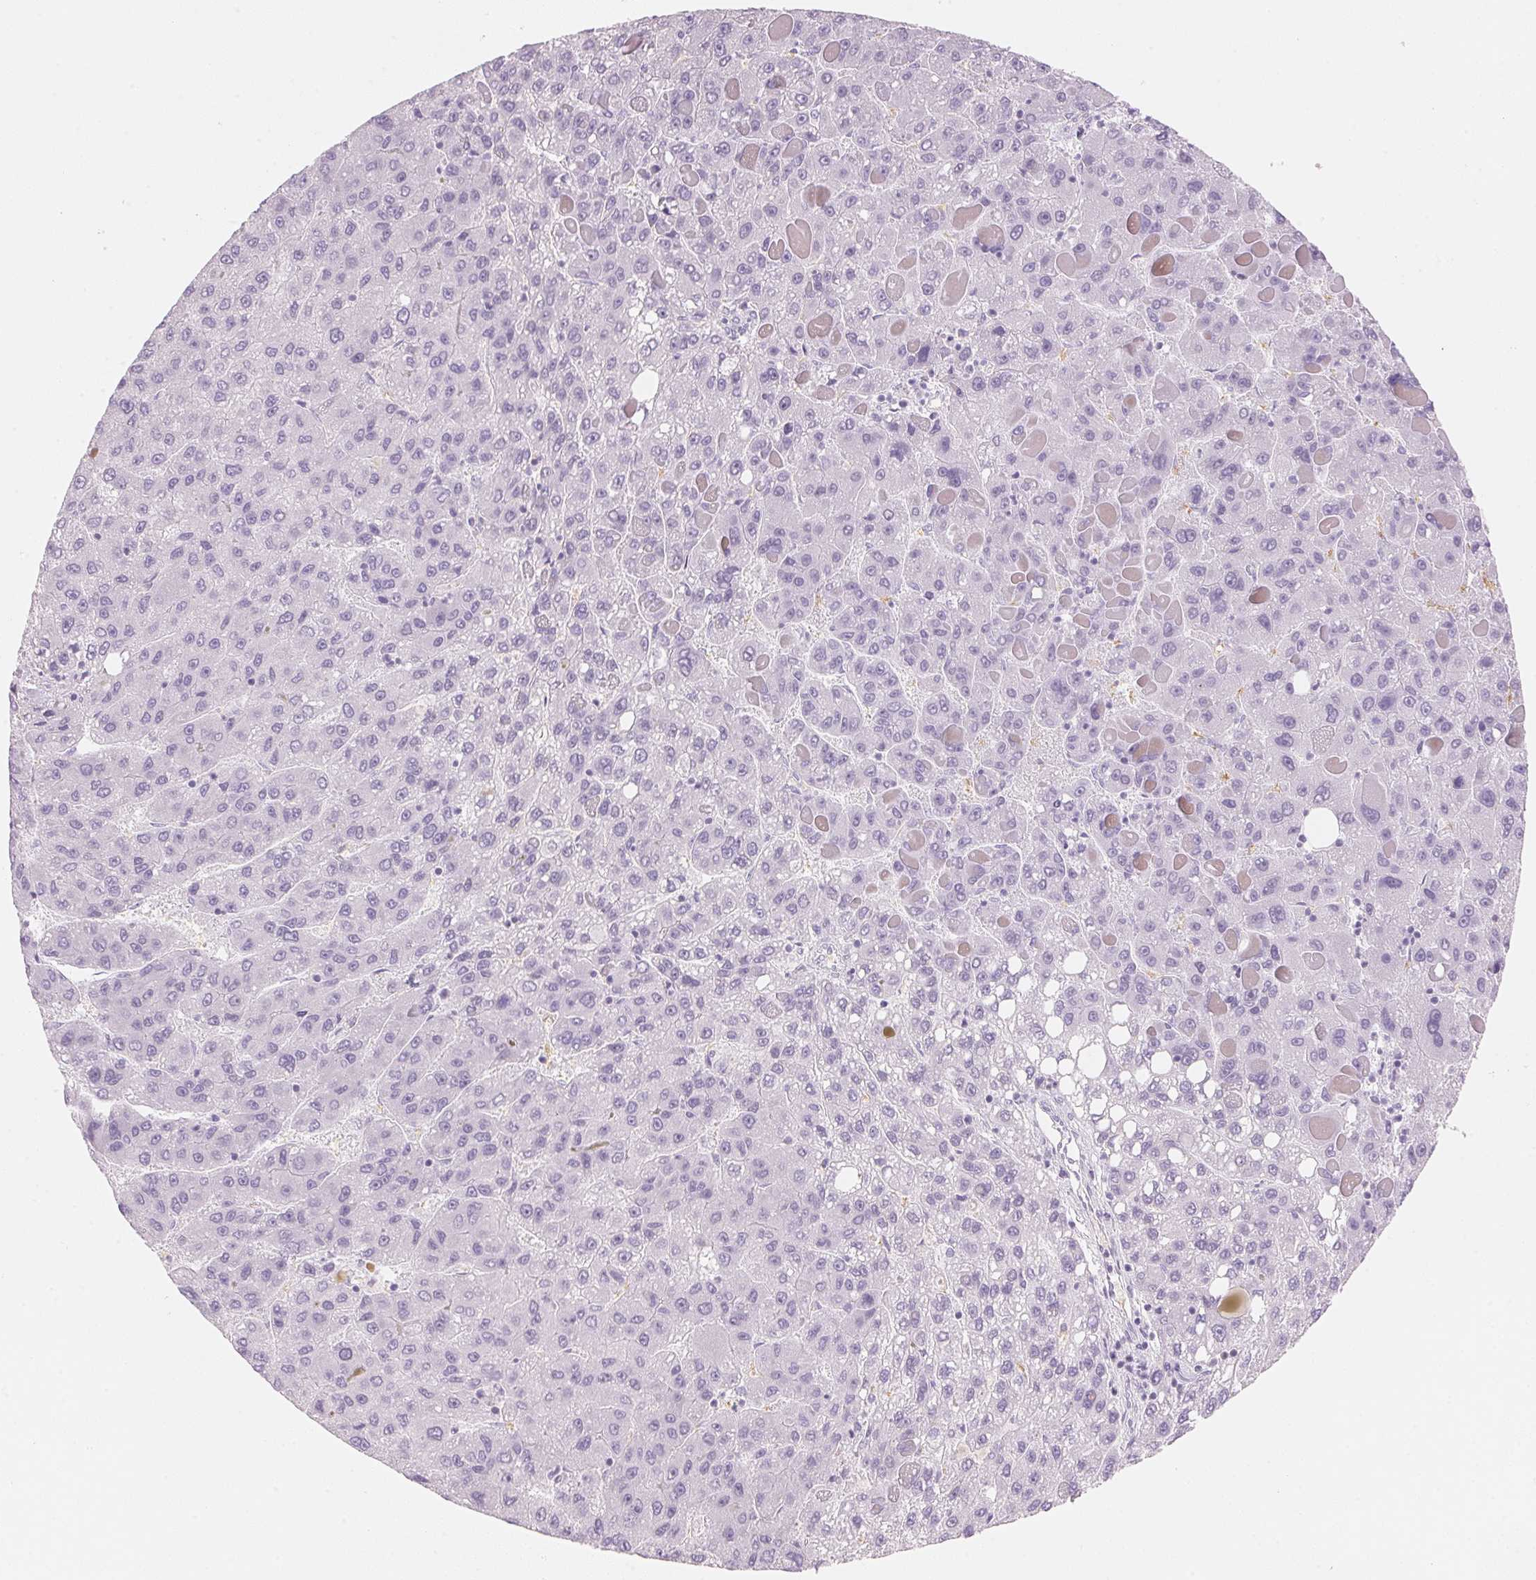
{"staining": {"intensity": "negative", "quantity": "none", "location": "none"}, "tissue": "liver cancer", "cell_type": "Tumor cells", "image_type": "cancer", "snomed": [{"axis": "morphology", "description": "Carcinoma, Hepatocellular, NOS"}, {"axis": "topography", "description": "Liver"}], "caption": "IHC of human liver cancer (hepatocellular carcinoma) reveals no staining in tumor cells.", "gene": "HOXB13", "patient": {"sex": "female", "age": 82}}